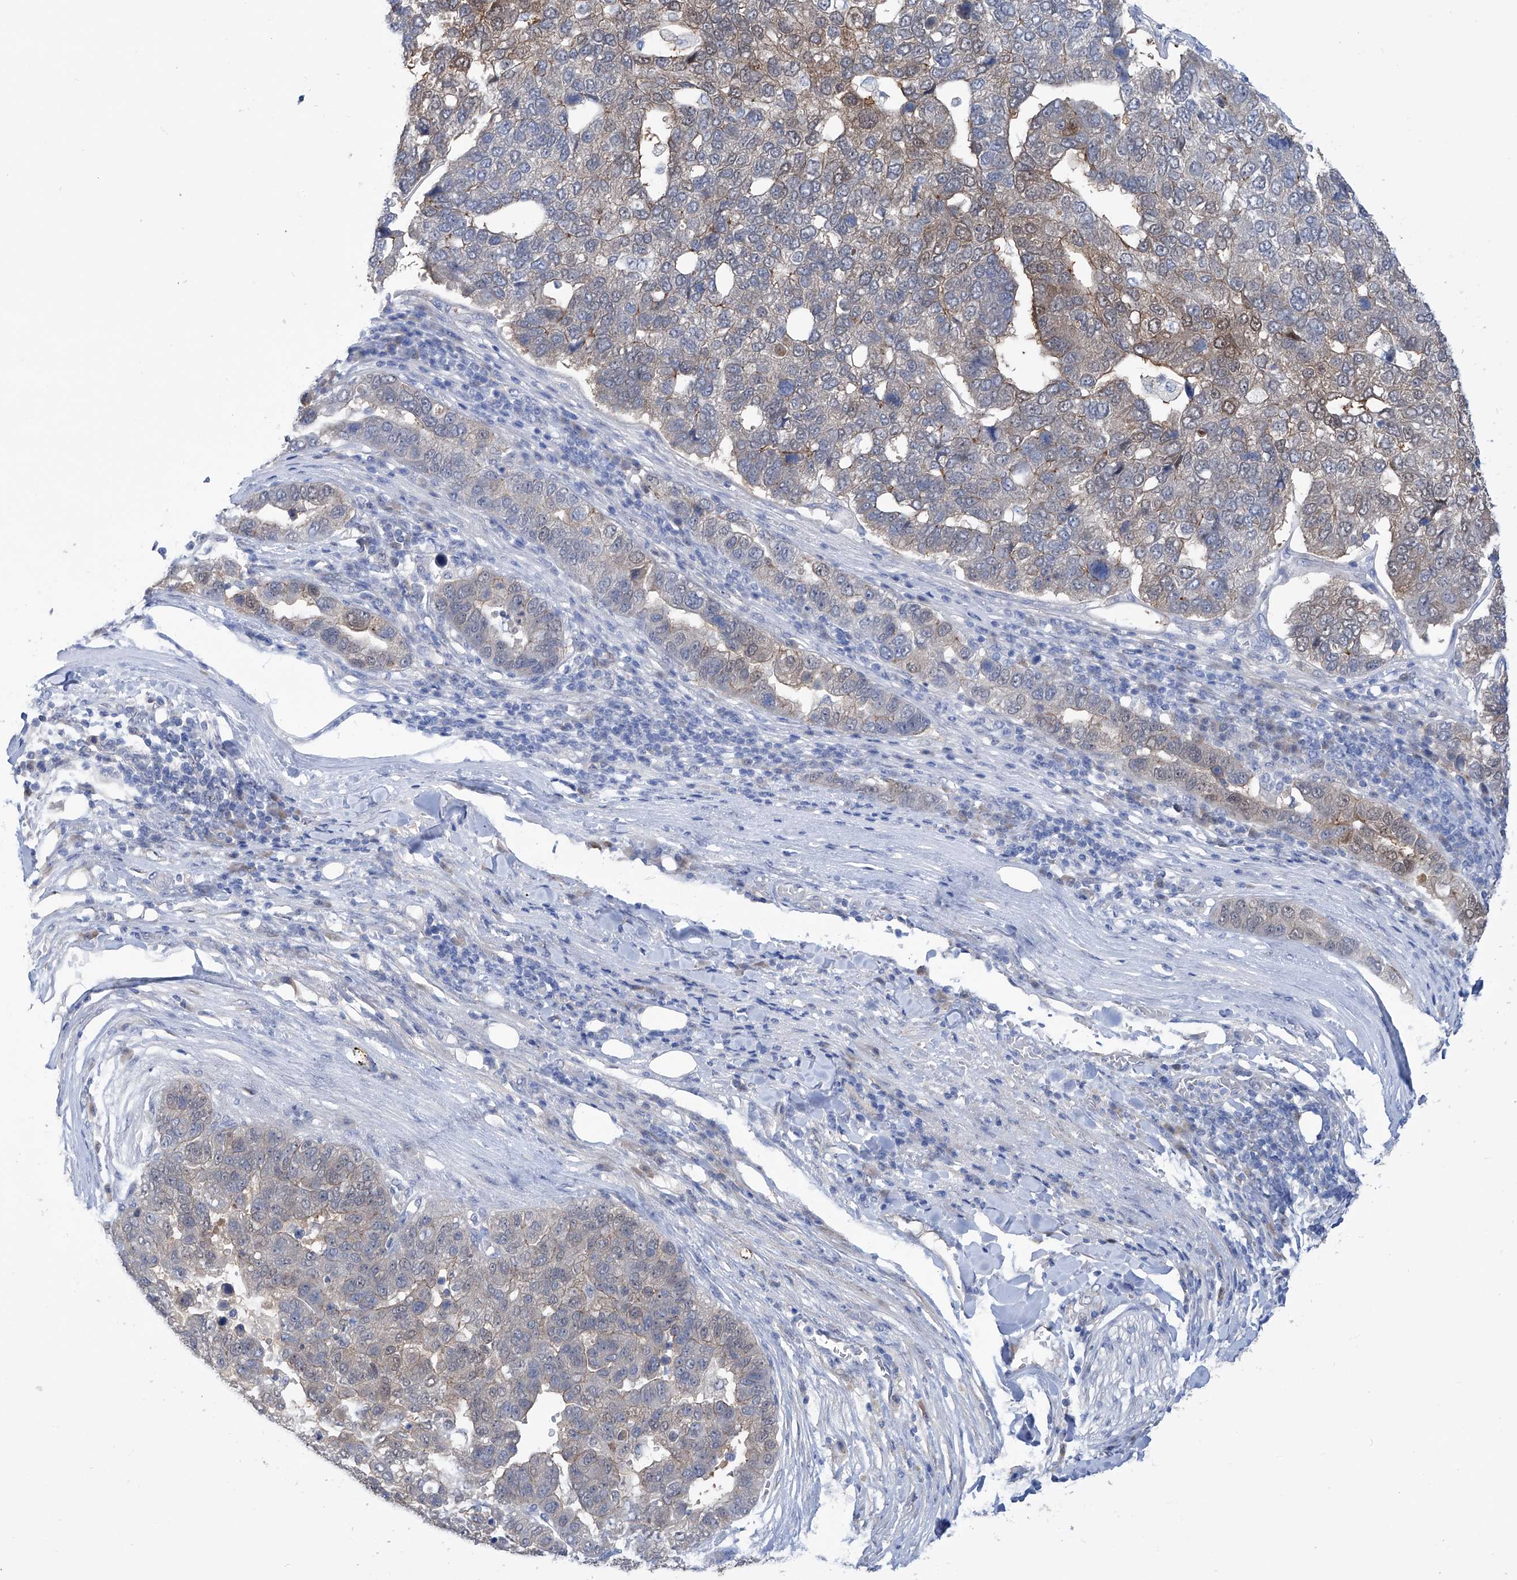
{"staining": {"intensity": "moderate", "quantity": "<25%", "location": "cytoplasmic/membranous,nuclear"}, "tissue": "pancreatic cancer", "cell_type": "Tumor cells", "image_type": "cancer", "snomed": [{"axis": "morphology", "description": "Adenocarcinoma, NOS"}, {"axis": "topography", "description": "Pancreas"}], "caption": "Immunohistochemical staining of pancreatic adenocarcinoma reveals low levels of moderate cytoplasmic/membranous and nuclear positivity in about <25% of tumor cells. The protein is stained brown, and the nuclei are stained in blue (DAB IHC with brightfield microscopy, high magnification).", "gene": "PGM3", "patient": {"sex": "female", "age": 61}}